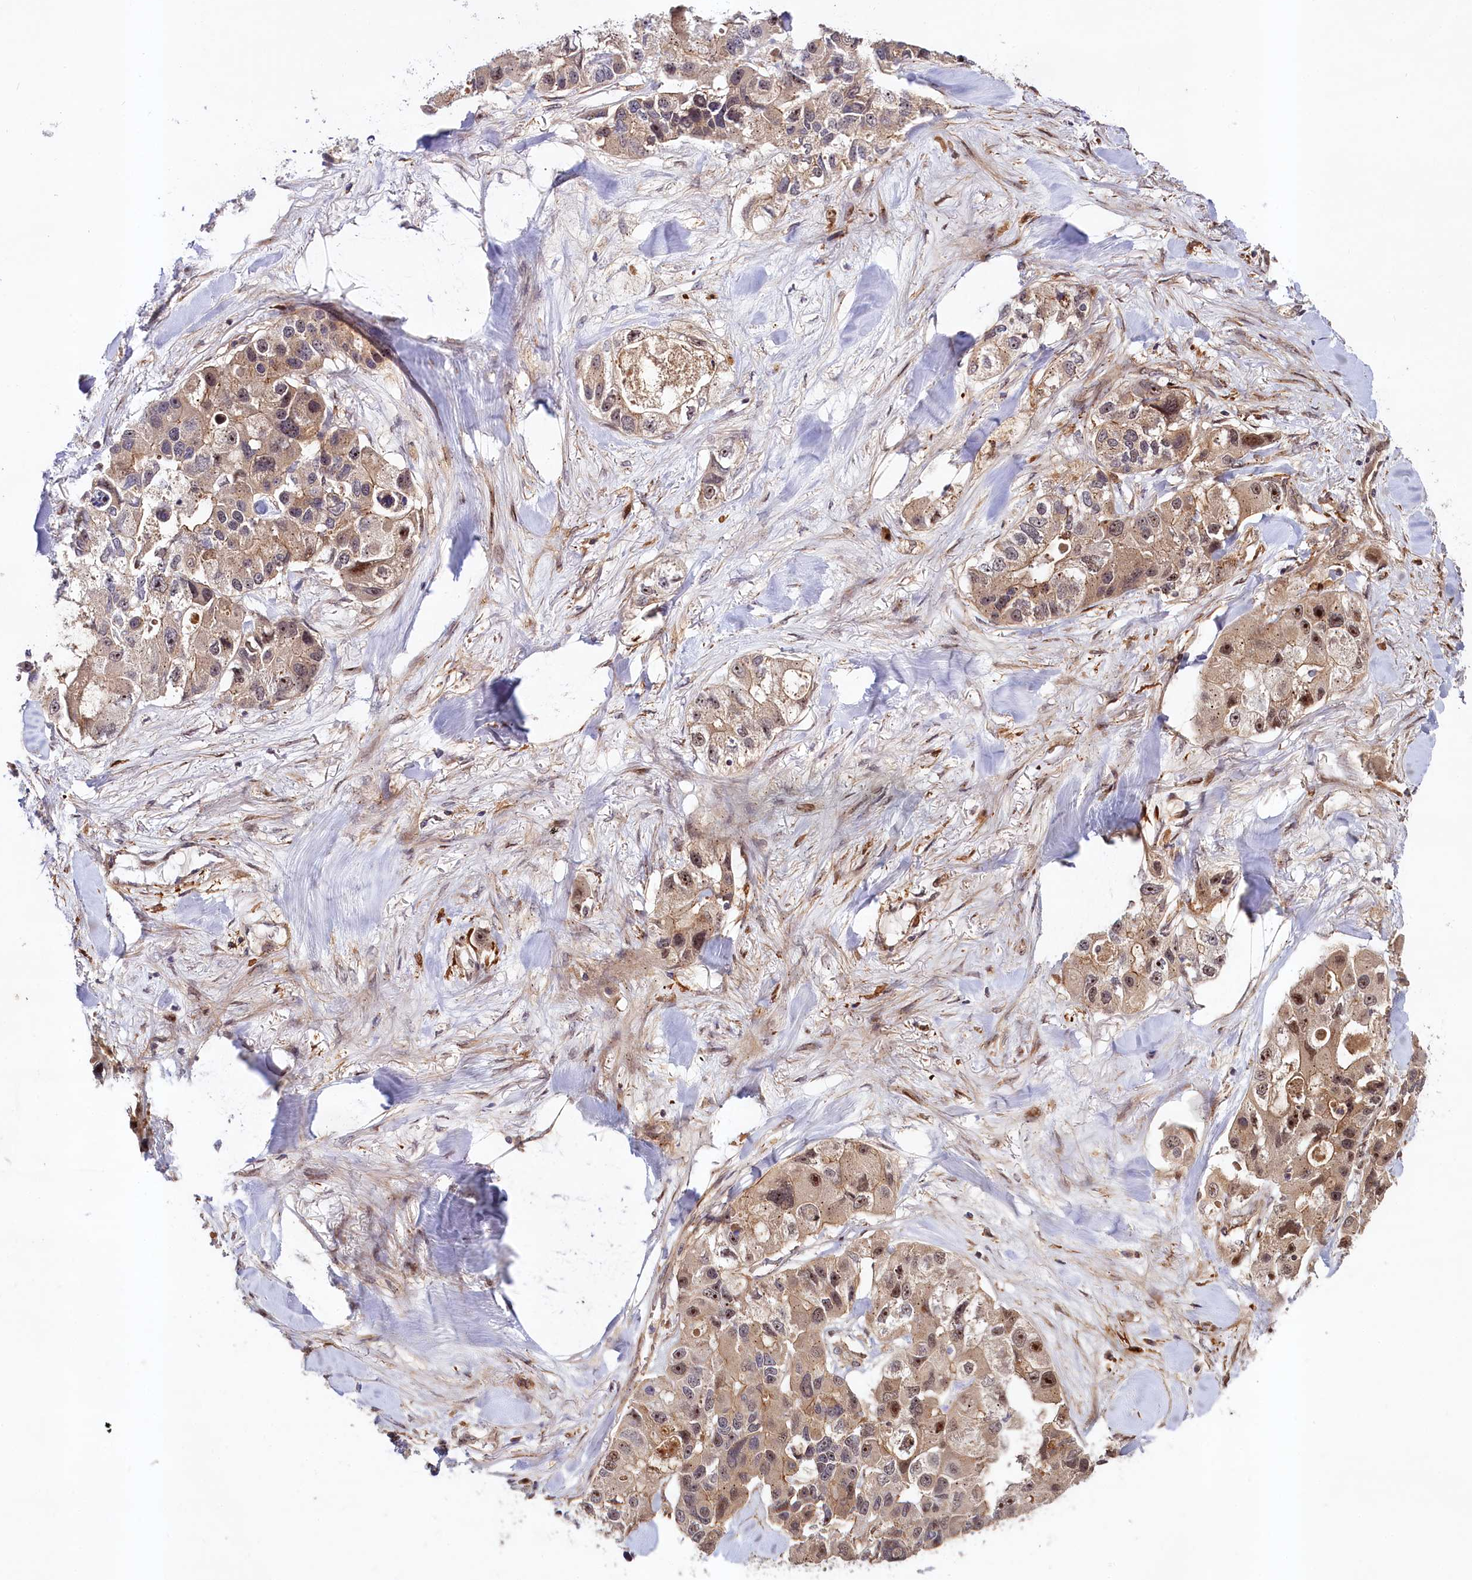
{"staining": {"intensity": "moderate", "quantity": ">75%", "location": "cytoplasmic/membranous,nuclear"}, "tissue": "lung cancer", "cell_type": "Tumor cells", "image_type": "cancer", "snomed": [{"axis": "morphology", "description": "Adenocarcinoma, NOS"}, {"axis": "topography", "description": "Lung"}], "caption": "DAB (3,3'-diaminobenzidine) immunohistochemical staining of human lung adenocarcinoma reveals moderate cytoplasmic/membranous and nuclear protein positivity in approximately >75% of tumor cells. The protein is stained brown, and the nuclei are stained in blue (DAB IHC with brightfield microscopy, high magnification).", "gene": "NEDD1", "patient": {"sex": "female", "age": 54}}